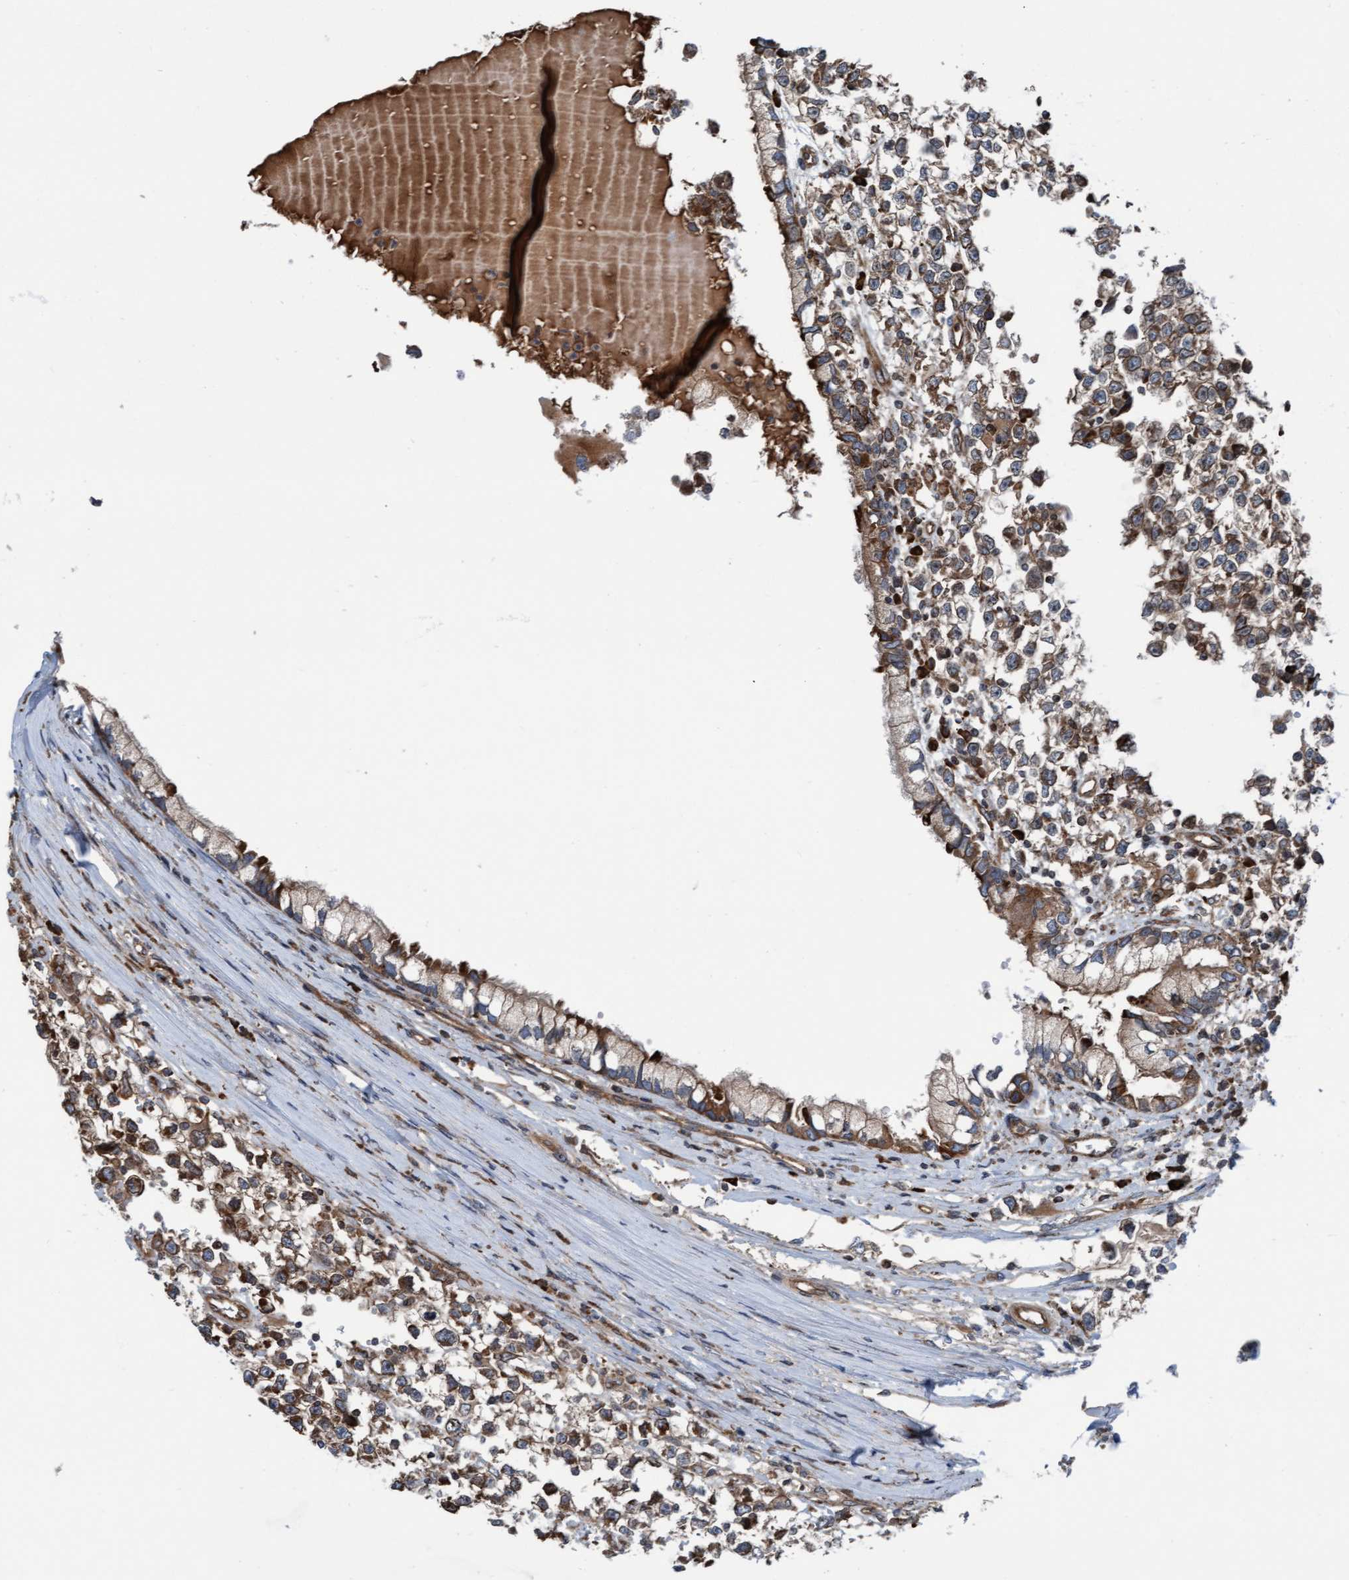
{"staining": {"intensity": "moderate", "quantity": ">75%", "location": "cytoplasmic/membranous"}, "tissue": "testis cancer", "cell_type": "Tumor cells", "image_type": "cancer", "snomed": [{"axis": "morphology", "description": "Seminoma, NOS"}, {"axis": "morphology", "description": "Carcinoma, Embryonal, NOS"}, {"axis": "topography", "description": "Testis"}], "caption": "Tumor cells reveal medium levels of moderate cytoplasmic/membranous positivity in about >75% of cells in human embryonal carcinoma (testis). Nuclei are stained in blue.", "gene": "RAP1GAP2", "patient": {"sex": "male", "age": 51}}